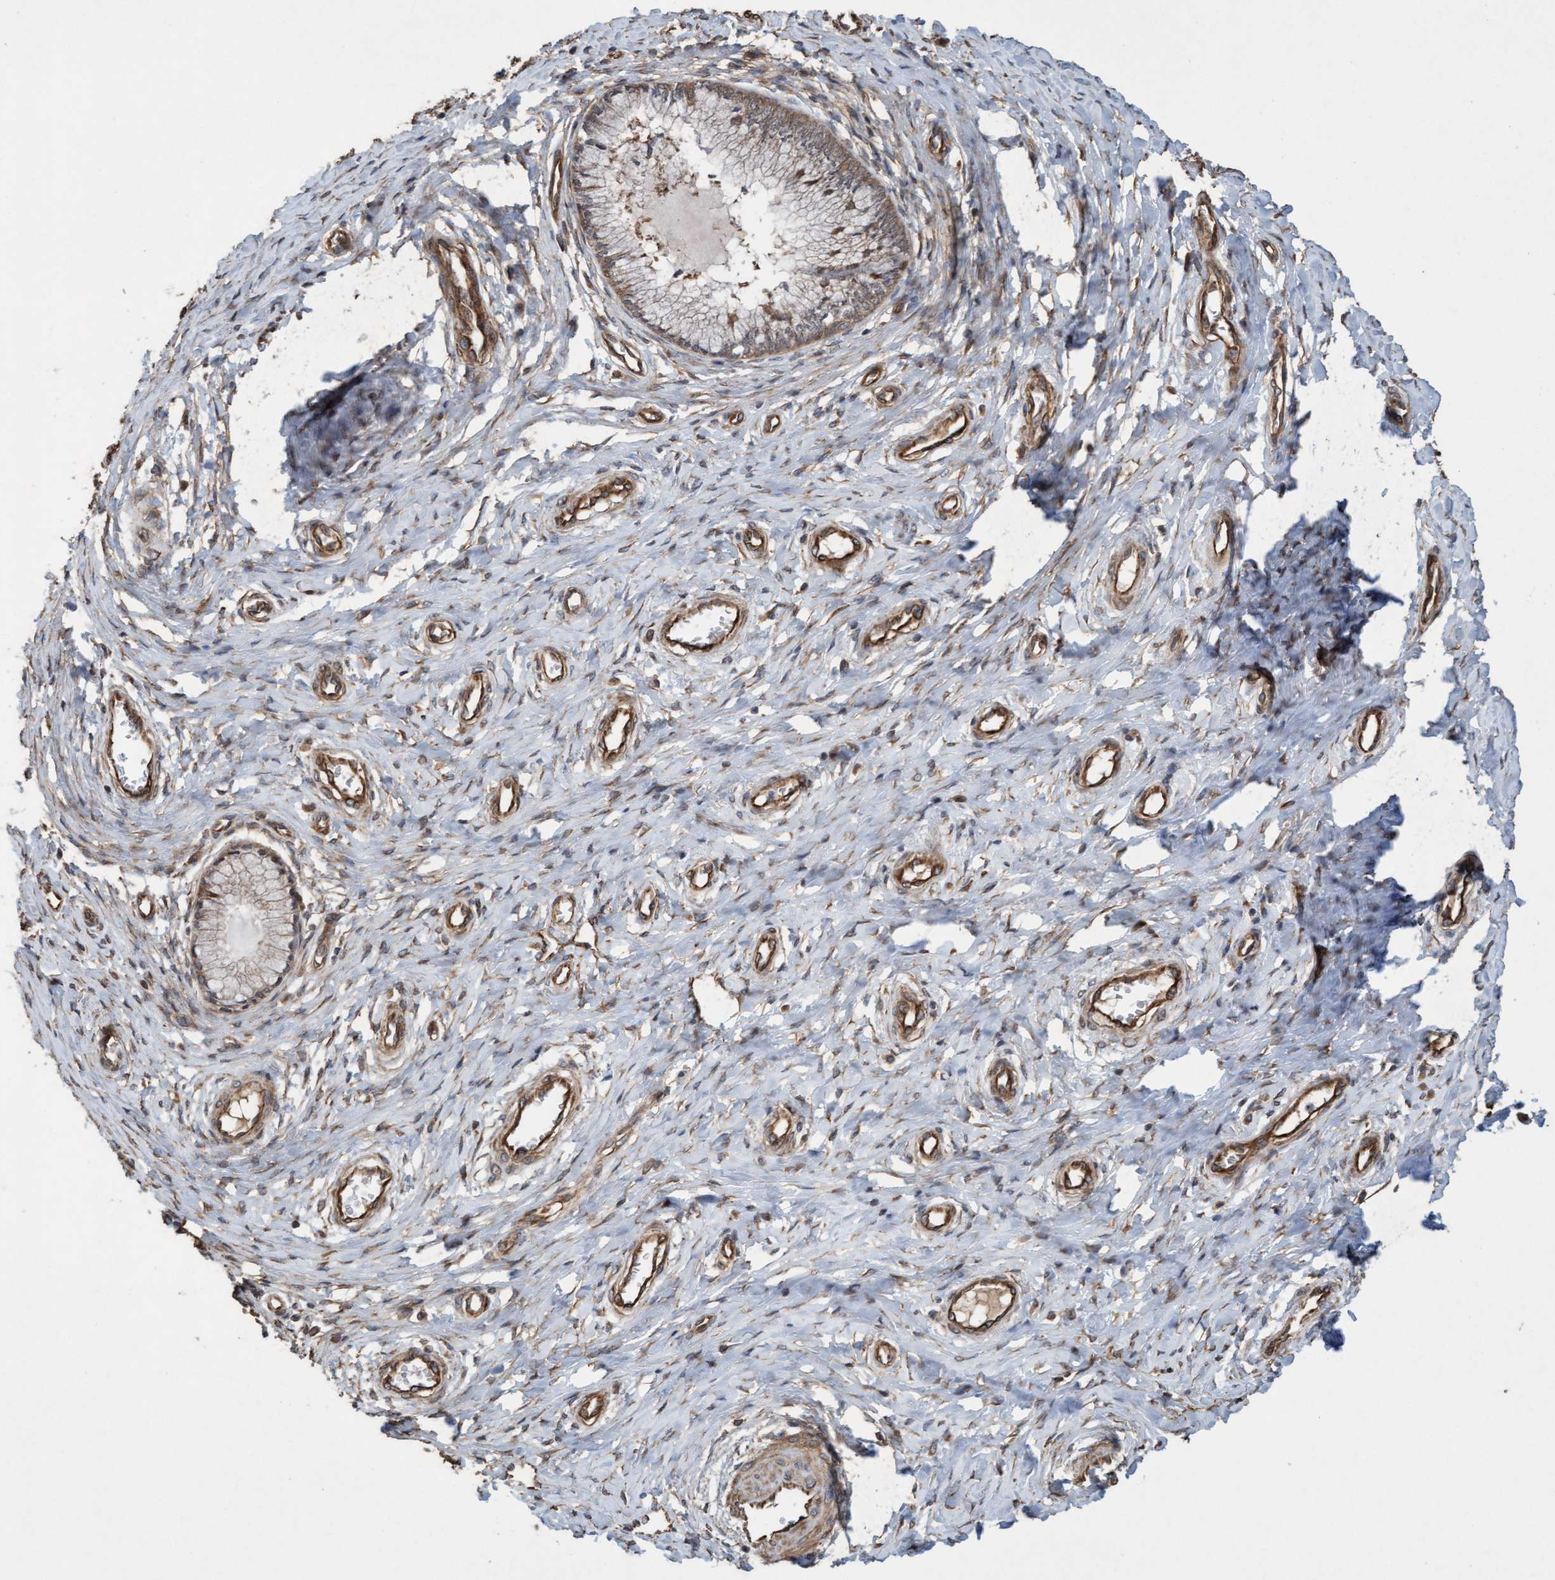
{"staining": {"intensity": "moderate", "quantity": ">75%", "location": "cytoplasmic/membranous"}, "tissue": "cervix", "cell_type": "Glandular cells", "image_type": "normal", "snomed": [{"axis": "morphology", "description": "Normal tissue, NOS"}, {"axis": "topography", "description": "Cervix"}], "caption": "Immunohistochemical staining of benign cervix demonstrates moderate cytoplasmic/membranous protein expression in approximately >75% of glandular cells.", "gene": "CDC42EP4", "patient": {"sex": "female", "age": 55}}